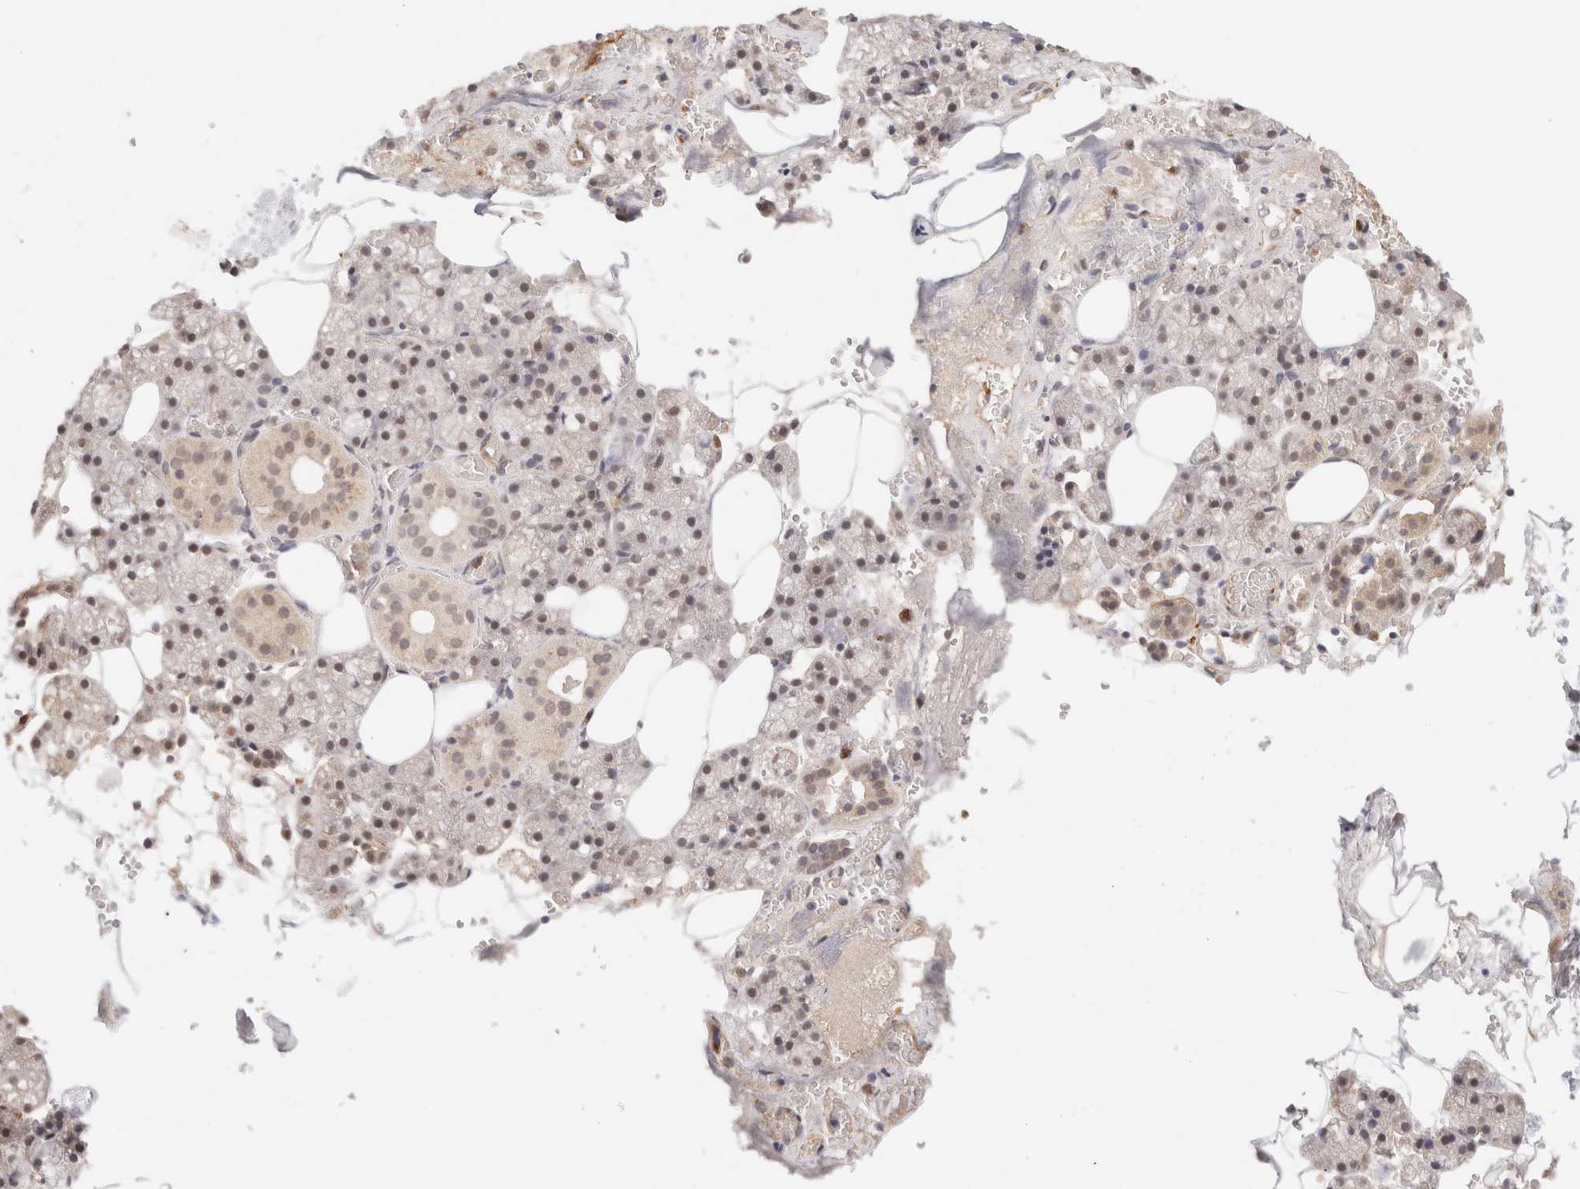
{"staining": {"intensity": "weak", "quantity": "25%-75%", "location": "cytoplasmic/membranous,nuclear"}, "tissue": "salivary gland", "cell_type": "Glandular cells", "image_type": "normal", "snomed": [{"axis": "morphology", "description": "Normal tissue, NOS"}, {"axis": "topography", "description": "Salivary gland"}], "caption": "A photomicrograph of salivary gland stained for a protein displays weak cytoplasmic/membranous,nuclear brown staining in glandular cells.", "gene": "BRPF3", "patient": {"sex": "male", "age": 62}}